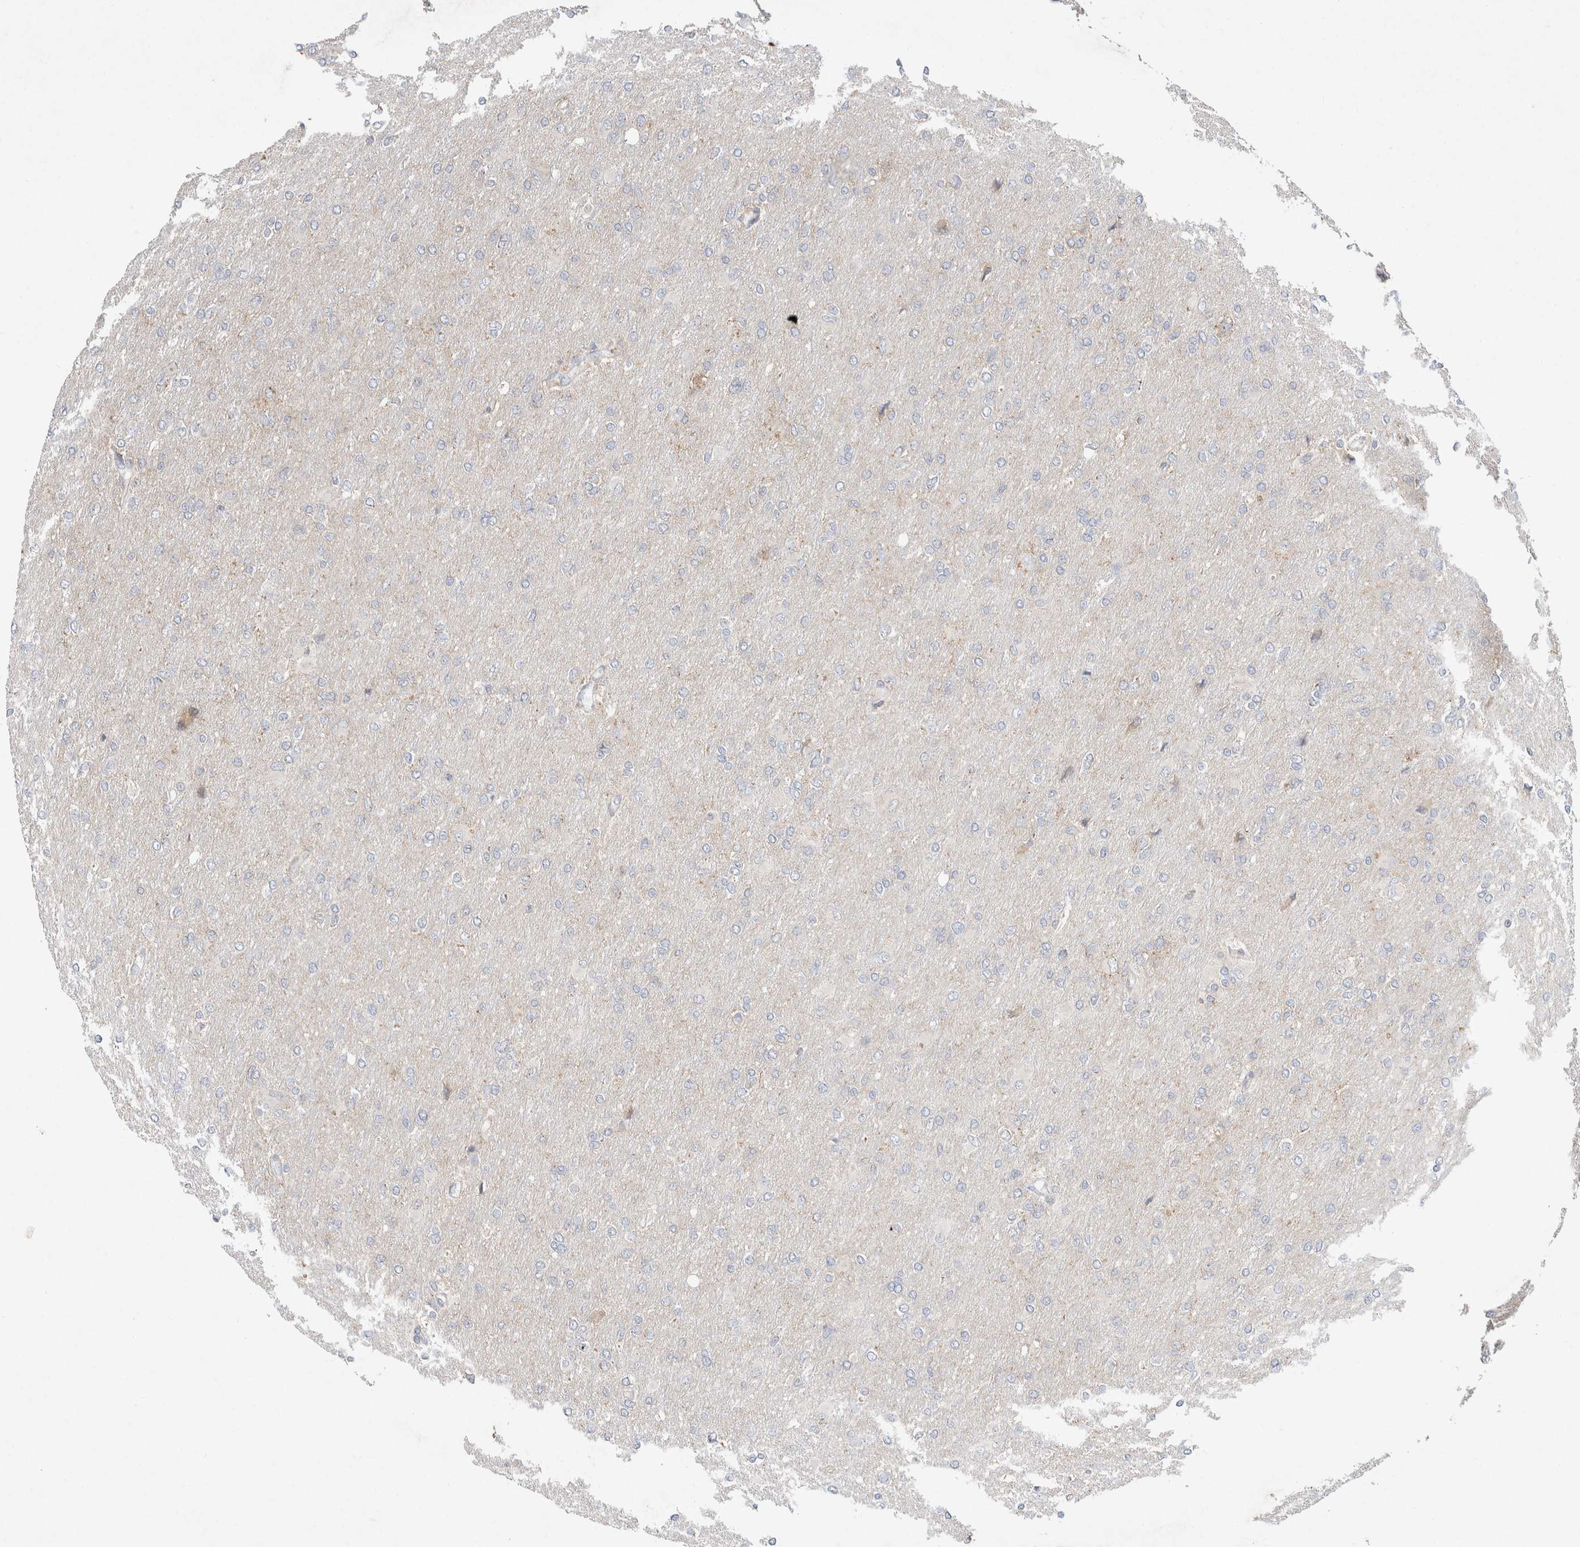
{"staining": {"intensity": "negative", "quantity": "none", "location": "none"}, "tissue": "glioma", "cell_type": "Tumor cells", "image_type": "cancer", "snomed": [{"axis": "morphology", "description": "Glioma, malignant, High grade"}, {"axis": "topography", "description": "Cerebral cortex"}], "caption": "DAB immunohistochemical staining of human glioma shows no significant positivity in tumor cells.", "gene": "CMTM4", "patient": {"sex": "female", "age": 36}}